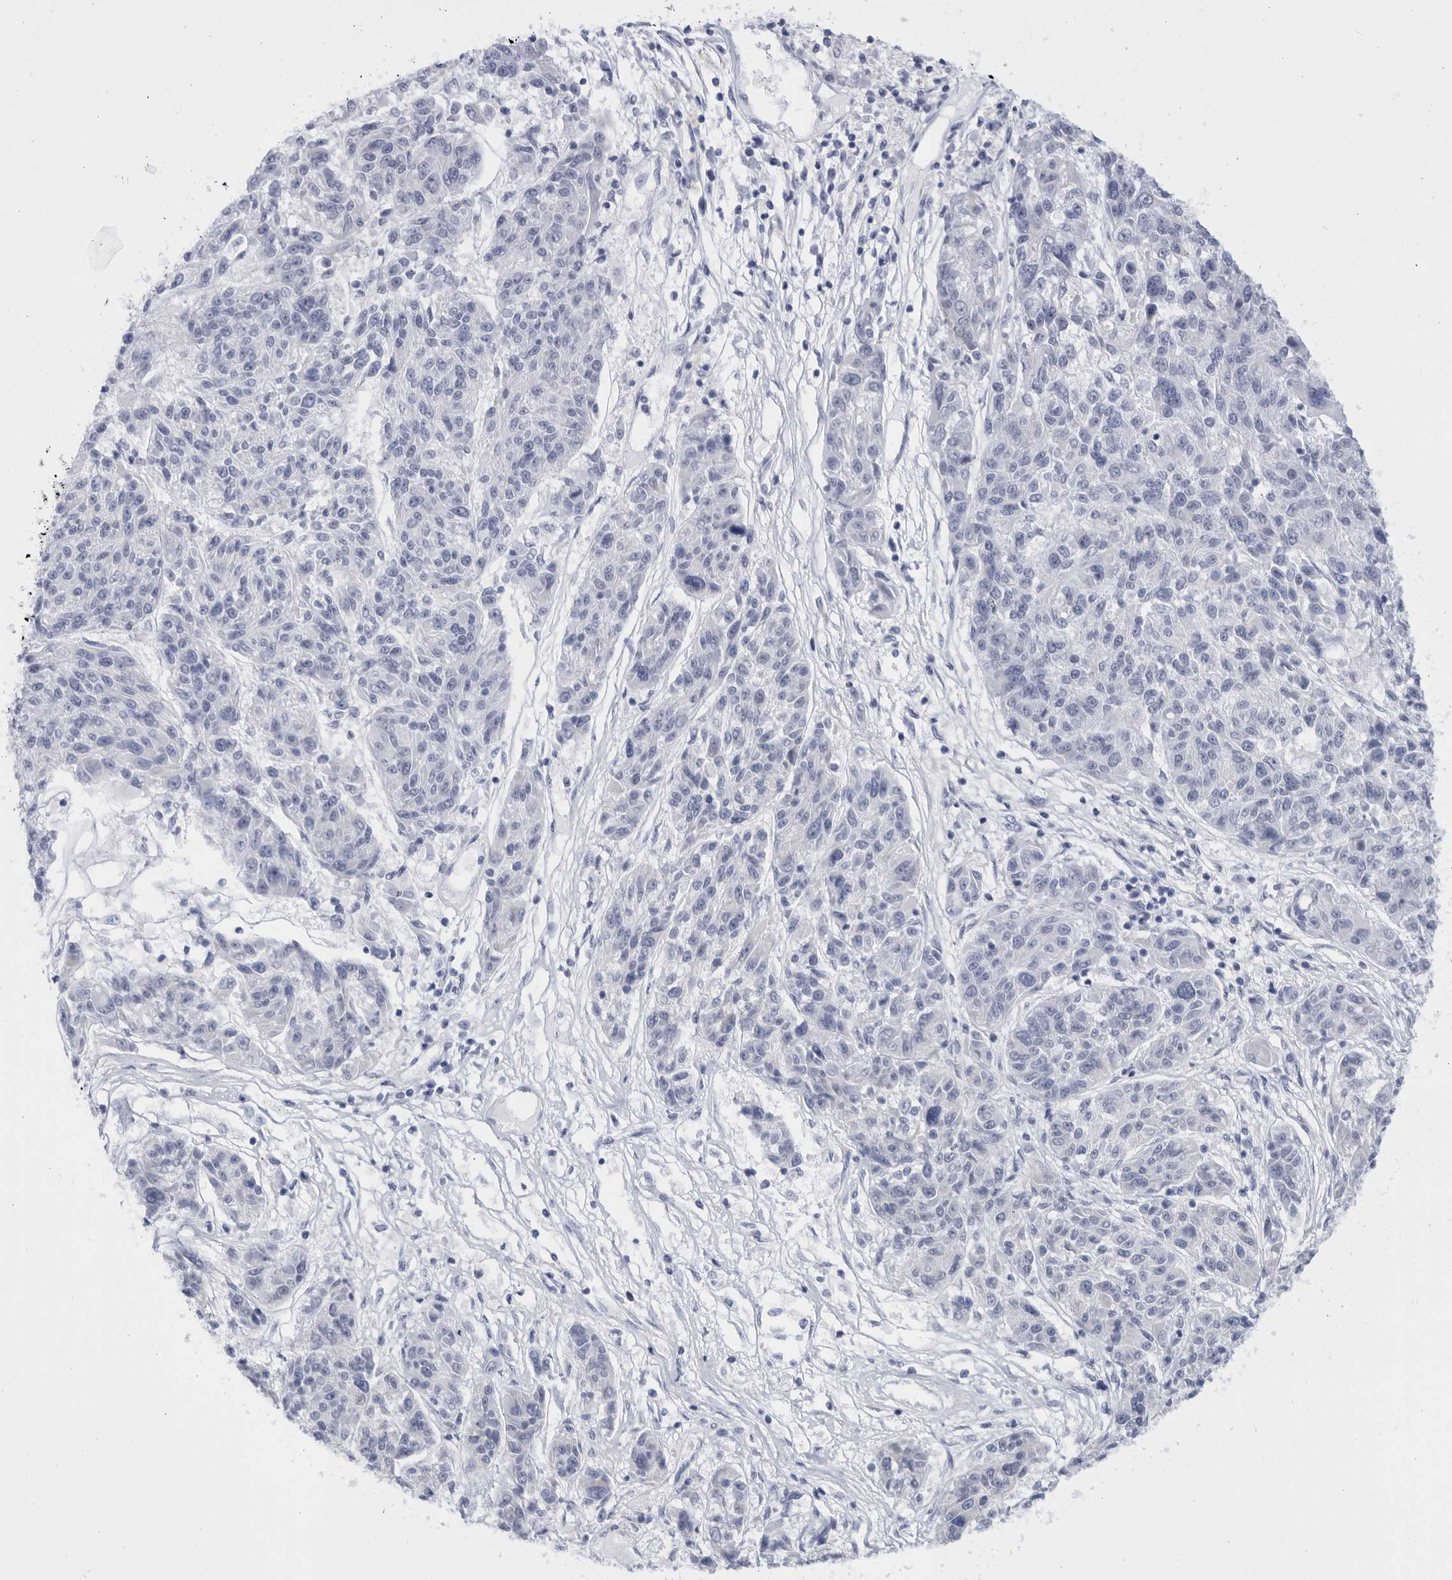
{"staining": {"intensity": "negative", "quantity": "none", "location": "none"}, "tissue": "melanoma", "cell_type": "Tumor cells", "image_type": "cancer", "snomed": [{"axis": "morphology", "description": "Malignant melanoma, NOS"}, {"axis": "topography", "description": "Skin"}], "caption": "Histopathology image shows no protein positivity in tumor cells of melanoma tissue.", "gene": "CCDC181", "patient": {"sex": "male", "age": 53}}